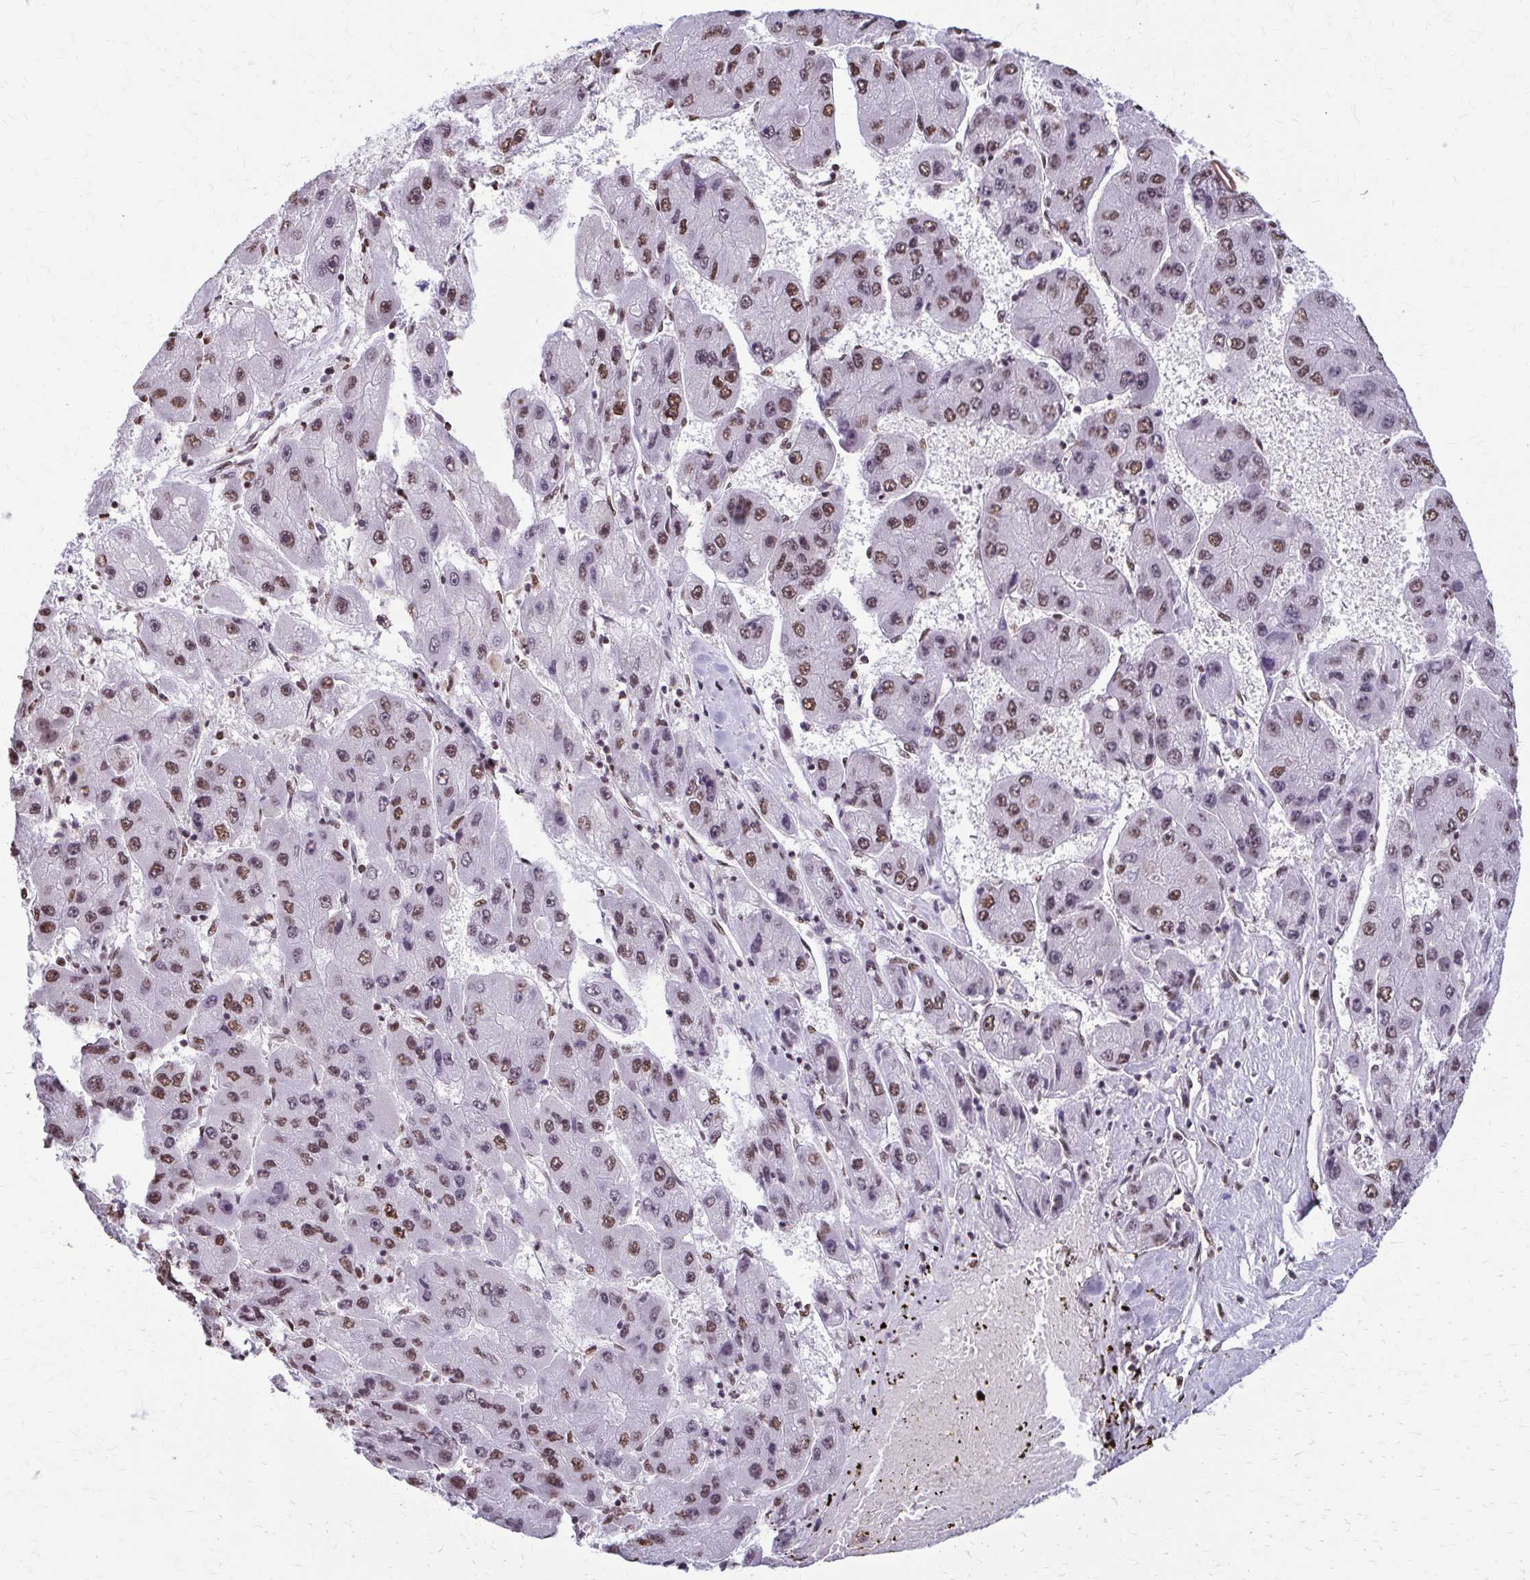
{"staining": {"intensity": "moderate", "quantity": ">75%", "location": "nuclear"}, "tissue": "liver cancer", "cell_type": "Tumor cells", "image_type": "cancer", "snomed": [{"axis": "morphology", "description": "Carcinoma, Hepatocellular, NOS"}, {"axis": "topography", "description": "Liver"}], "caption": "Human liver hepatocellular carcinoma stained with a protein marker displays moderate staining in tumor cells.", "gene": "SNRPA", "patient": {"sex": "female", "age": 61}}